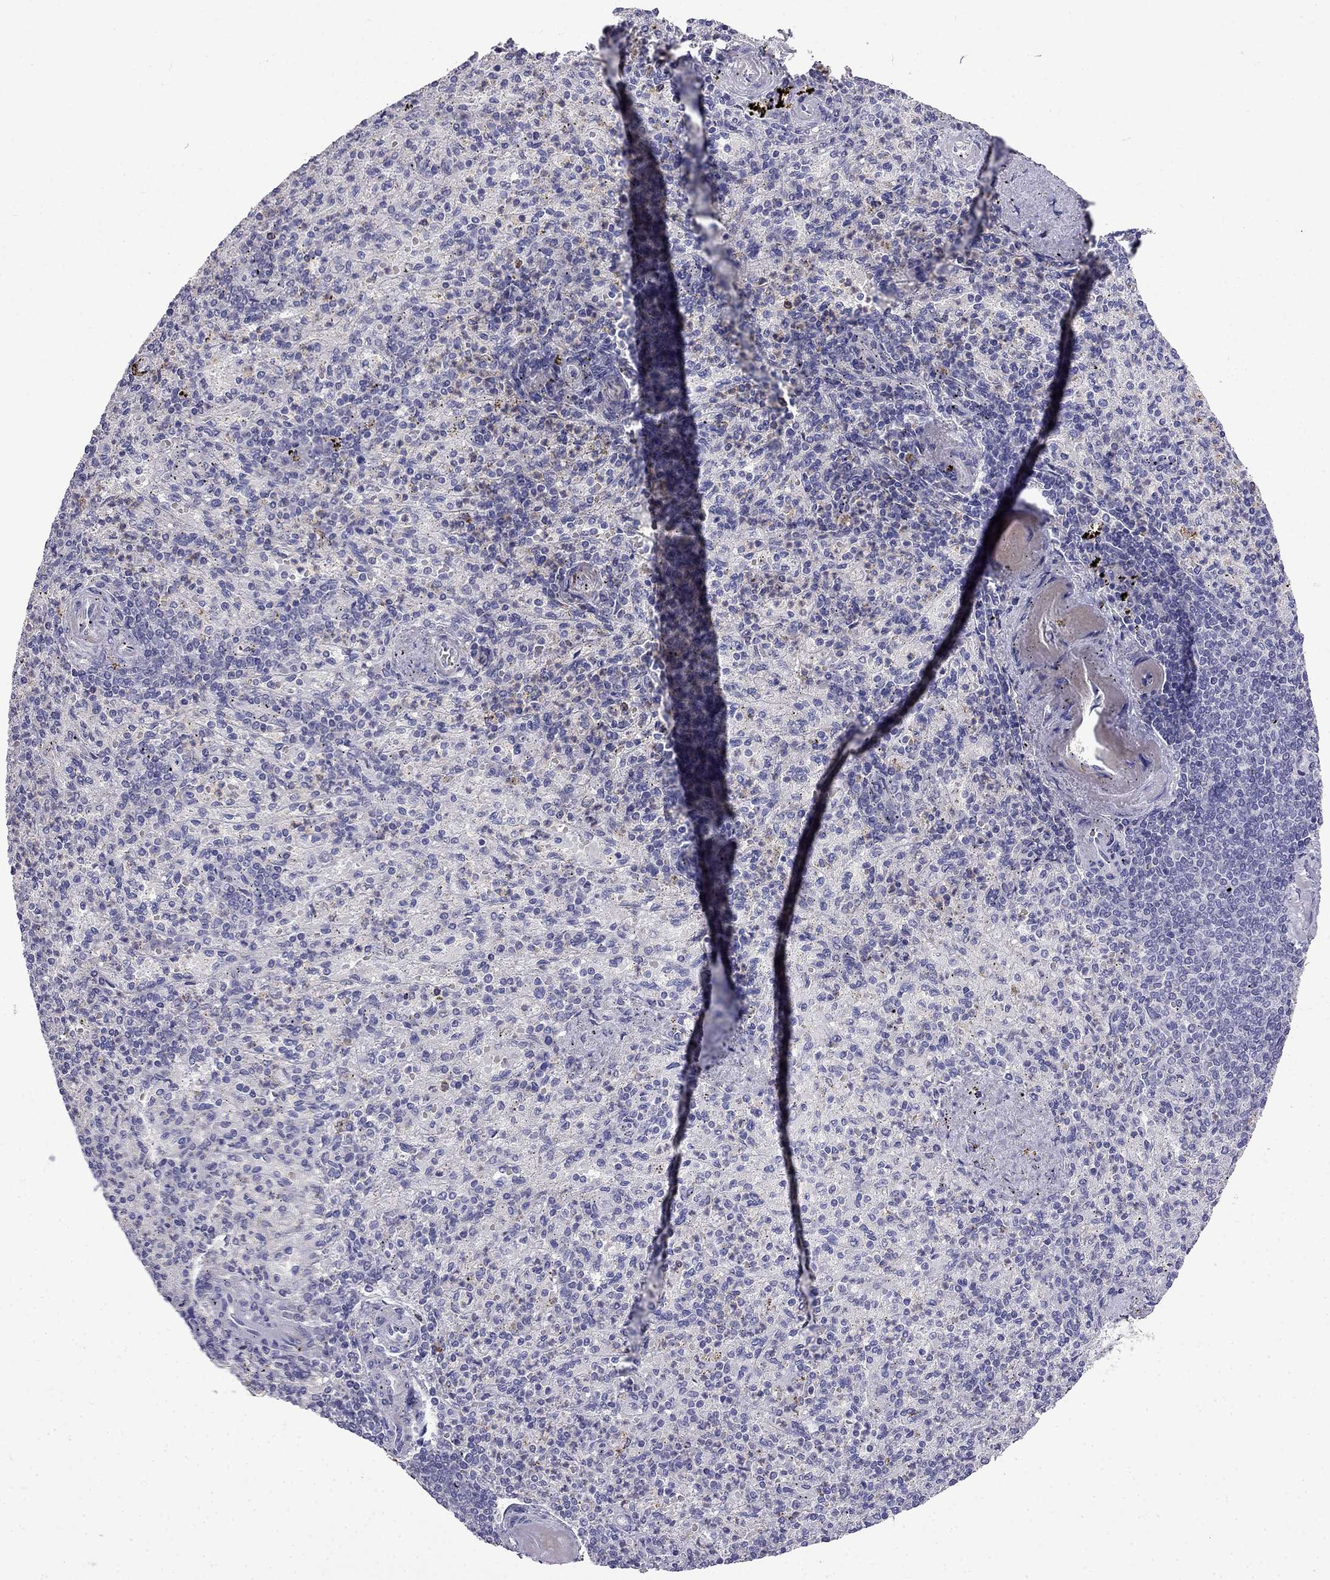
{"staining": {"intensity": "negative", "quantity": "none", "location": "none"}, "tissue": "spleen", "cell_type": "Cells in red pulp", "image_type": "normal", "snomed": [{"axis": "morphology", "description": "Normal tissue, NOS"}, {"axis": "topography", "description": "Spleen"}], "caption": "Immunohistochemical staining of normal spleen exhibits no significant staining in cells in red pulp.", "gene": "AQP9", "patient": {"sex": "female", "age": 74}}